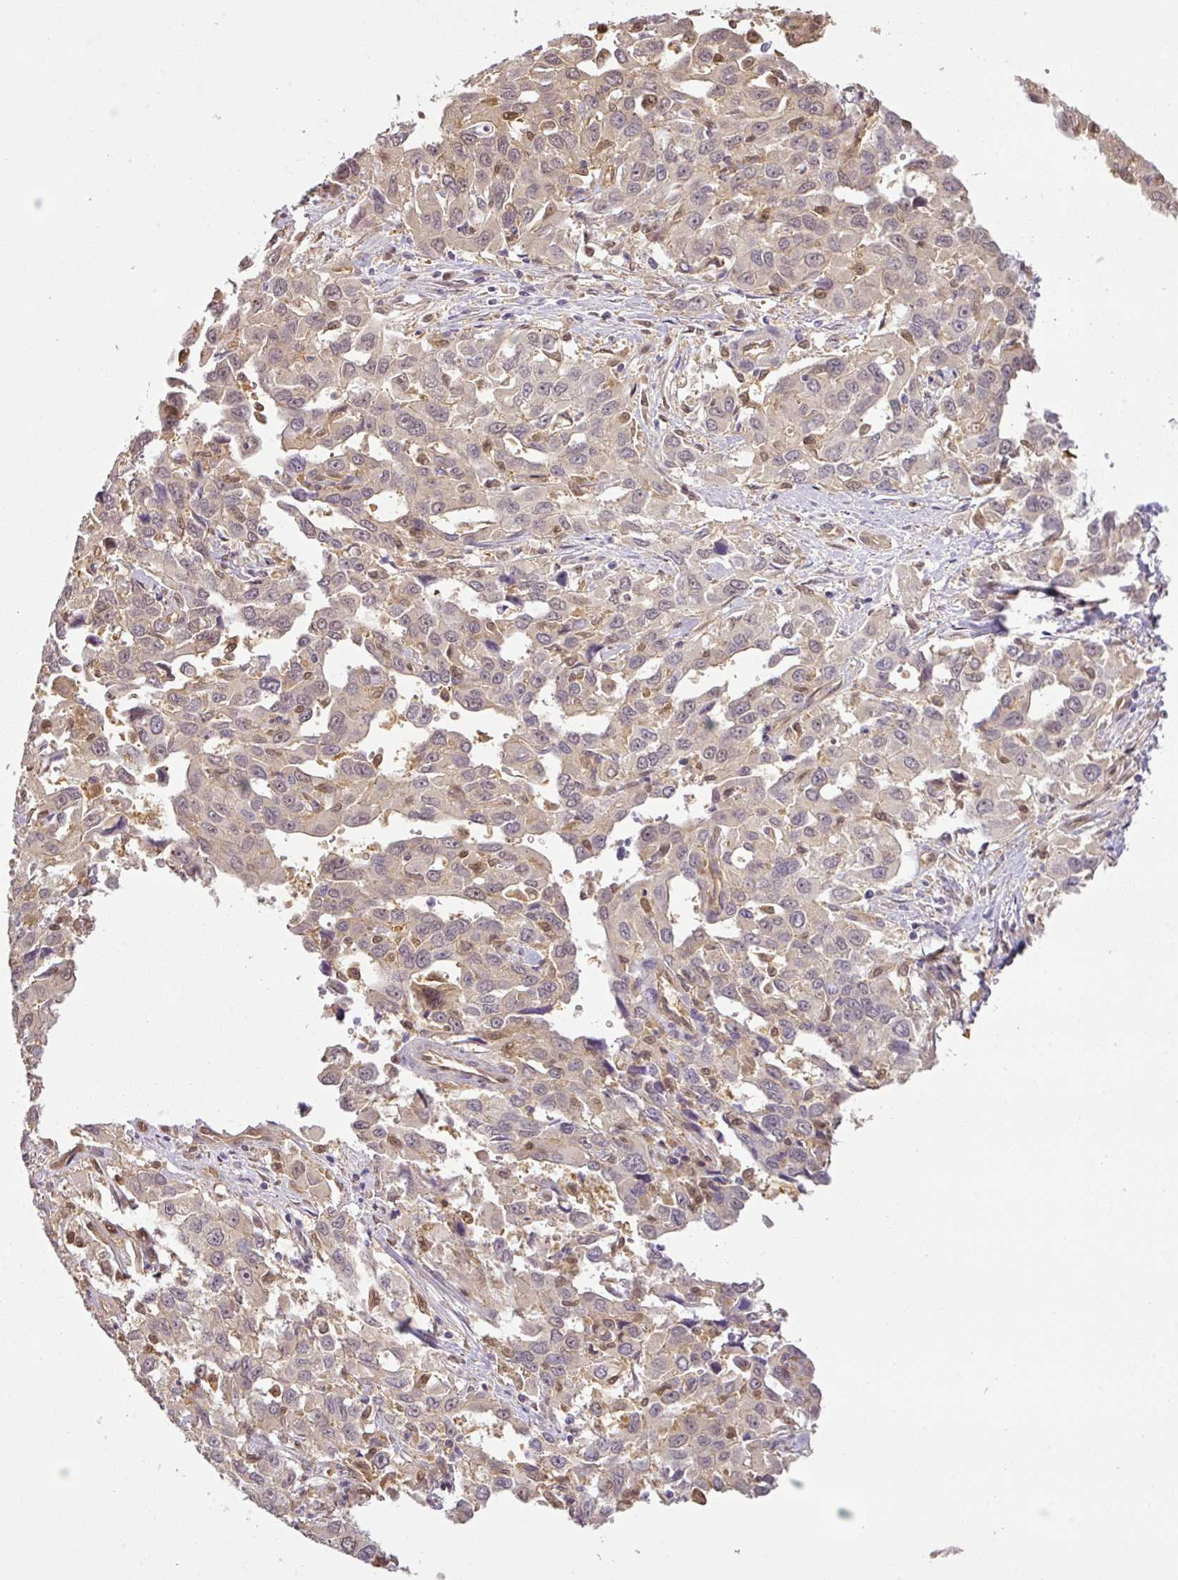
{"staining": {"intensity": "negative", "quantity": "none", "location": "none"}, "tissue": "liver cancer", "cell_type": "Tumor cells", "image_type": "cancer", "snomed": [{"axis": "morphology", "description": "Carcinoma, Hepatocellular, NOS"}, {"axis": "topography", "description": "Liver"}], "caption": "Liver cancer stained for a protein using IHC displays no staining tumor cells.", "gene": "ANKRD18A", "patient": {"sex": "male", "age": 63}}